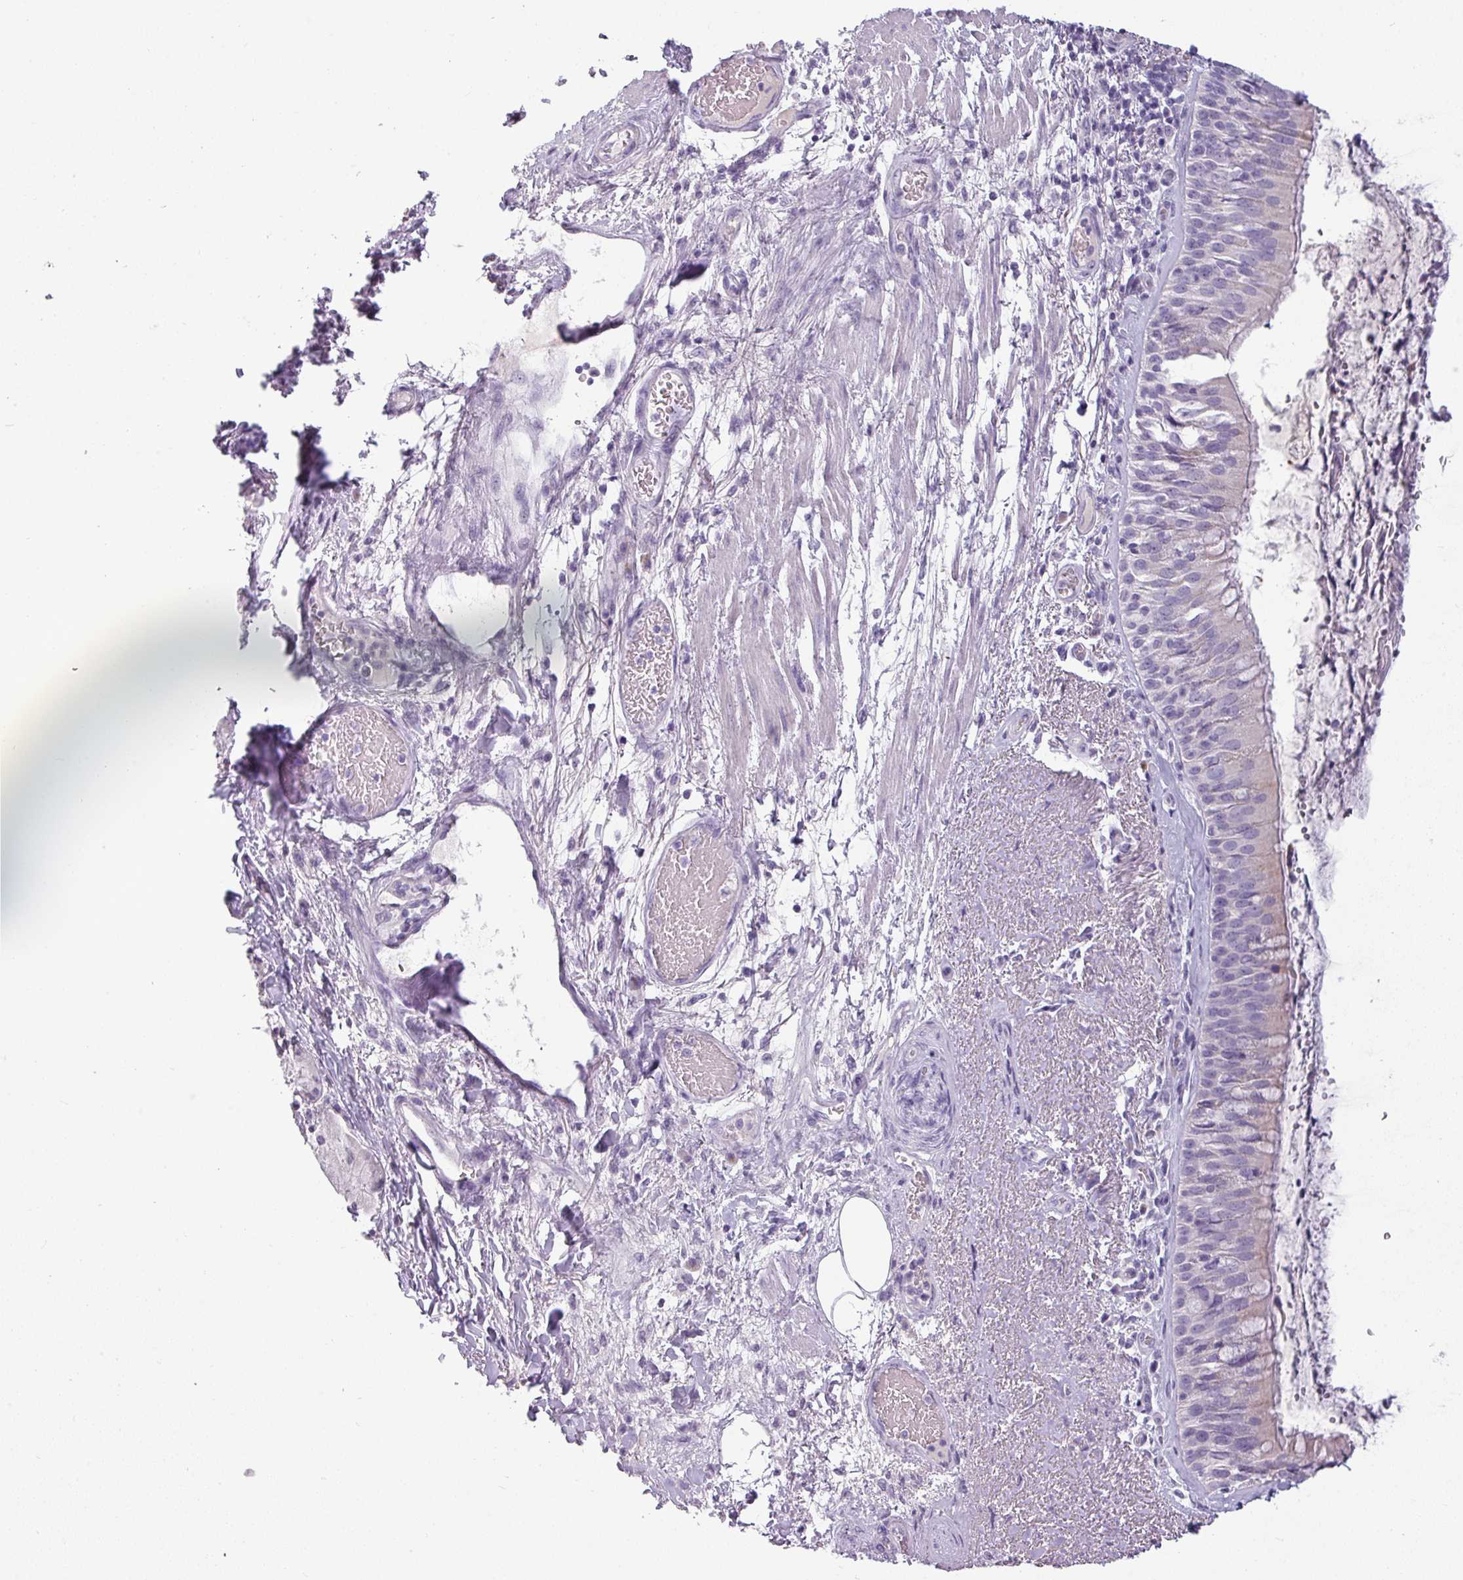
{"staining": {"intensity": "negative", "quantity": "none", "location": "none"}, "tissue": "bronchus", "cell_type": "Respiratory epithelial cells", "image_type": "normal", "snomed": [{"axis": "morphology", "description": "Normal tissue, NOS"}, {"axis": "topography", "description": "Cartilage tissue"}, {"axis": "topography", "description": "Bronchus"}], "caption": "This image is of unremarkable bronchus stained with immunohistochemistry to label a protein in brown with the nuclei are counter-stained blue. There is no staining in respiratory epithelial cells.", "gene": "SLC26A9", "patient": {"sex": "male", "age": 63}}